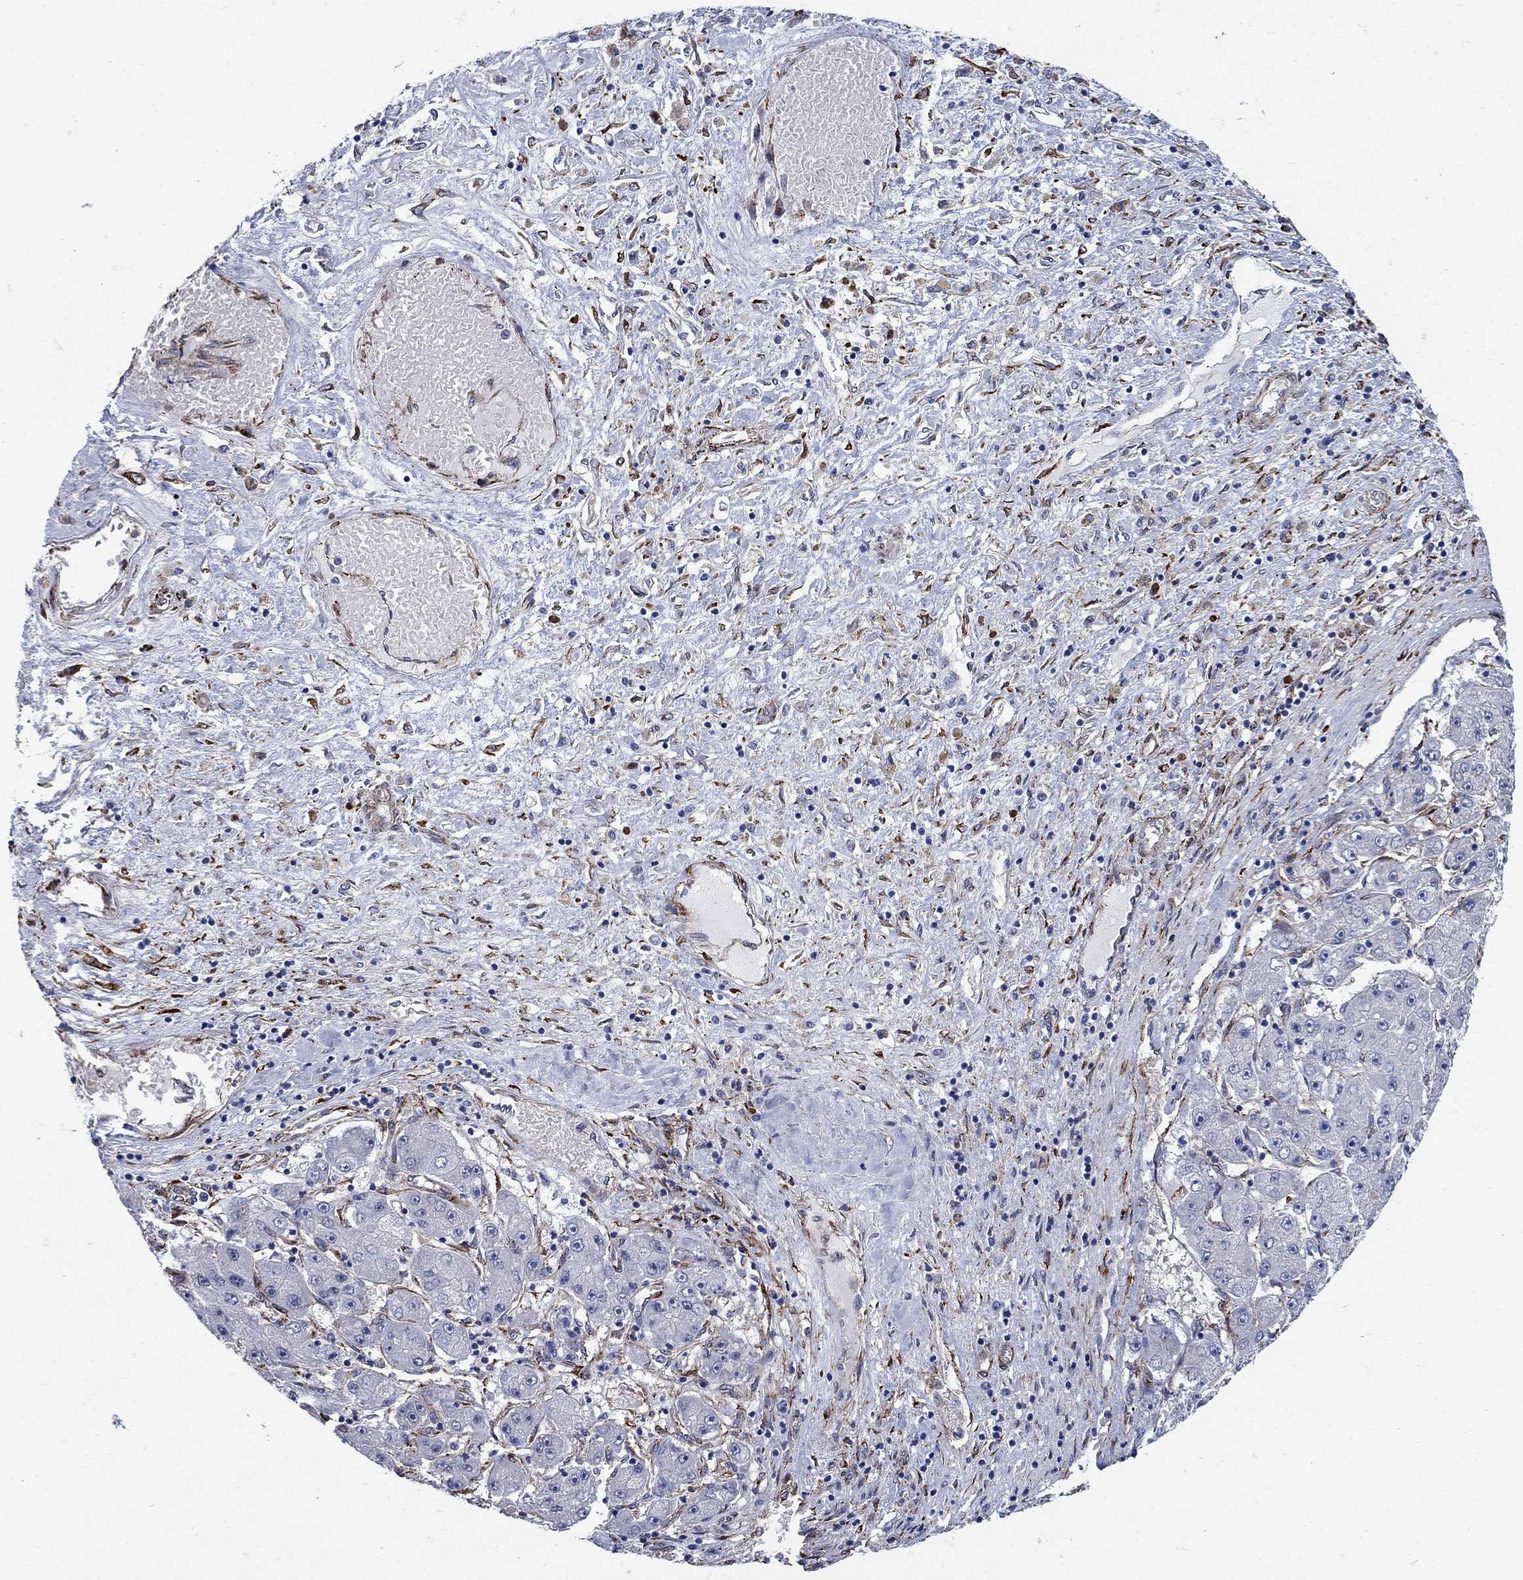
{"staining": {"intensity": "negative", "quantity": "none", "location": "none"}, "tissue": "liver cancer", "cell_type": "Tumor cells", "image_type": "cancer", "snomed": [{"axis": "morphology", "description": "Carcinoma, Hepatocellular, NOS"}, {"axis": "topography", "description": "Liver"}], "caption": "DAB (3,3'-diaminobenzidine) immunohistochemical staining of human liver cancer (hepatocellular carcinoma) exhibits no significant positivity in tumor cells.", "gene": "SEPTIN8", "patient": {"sex": "female", "age": 61}}